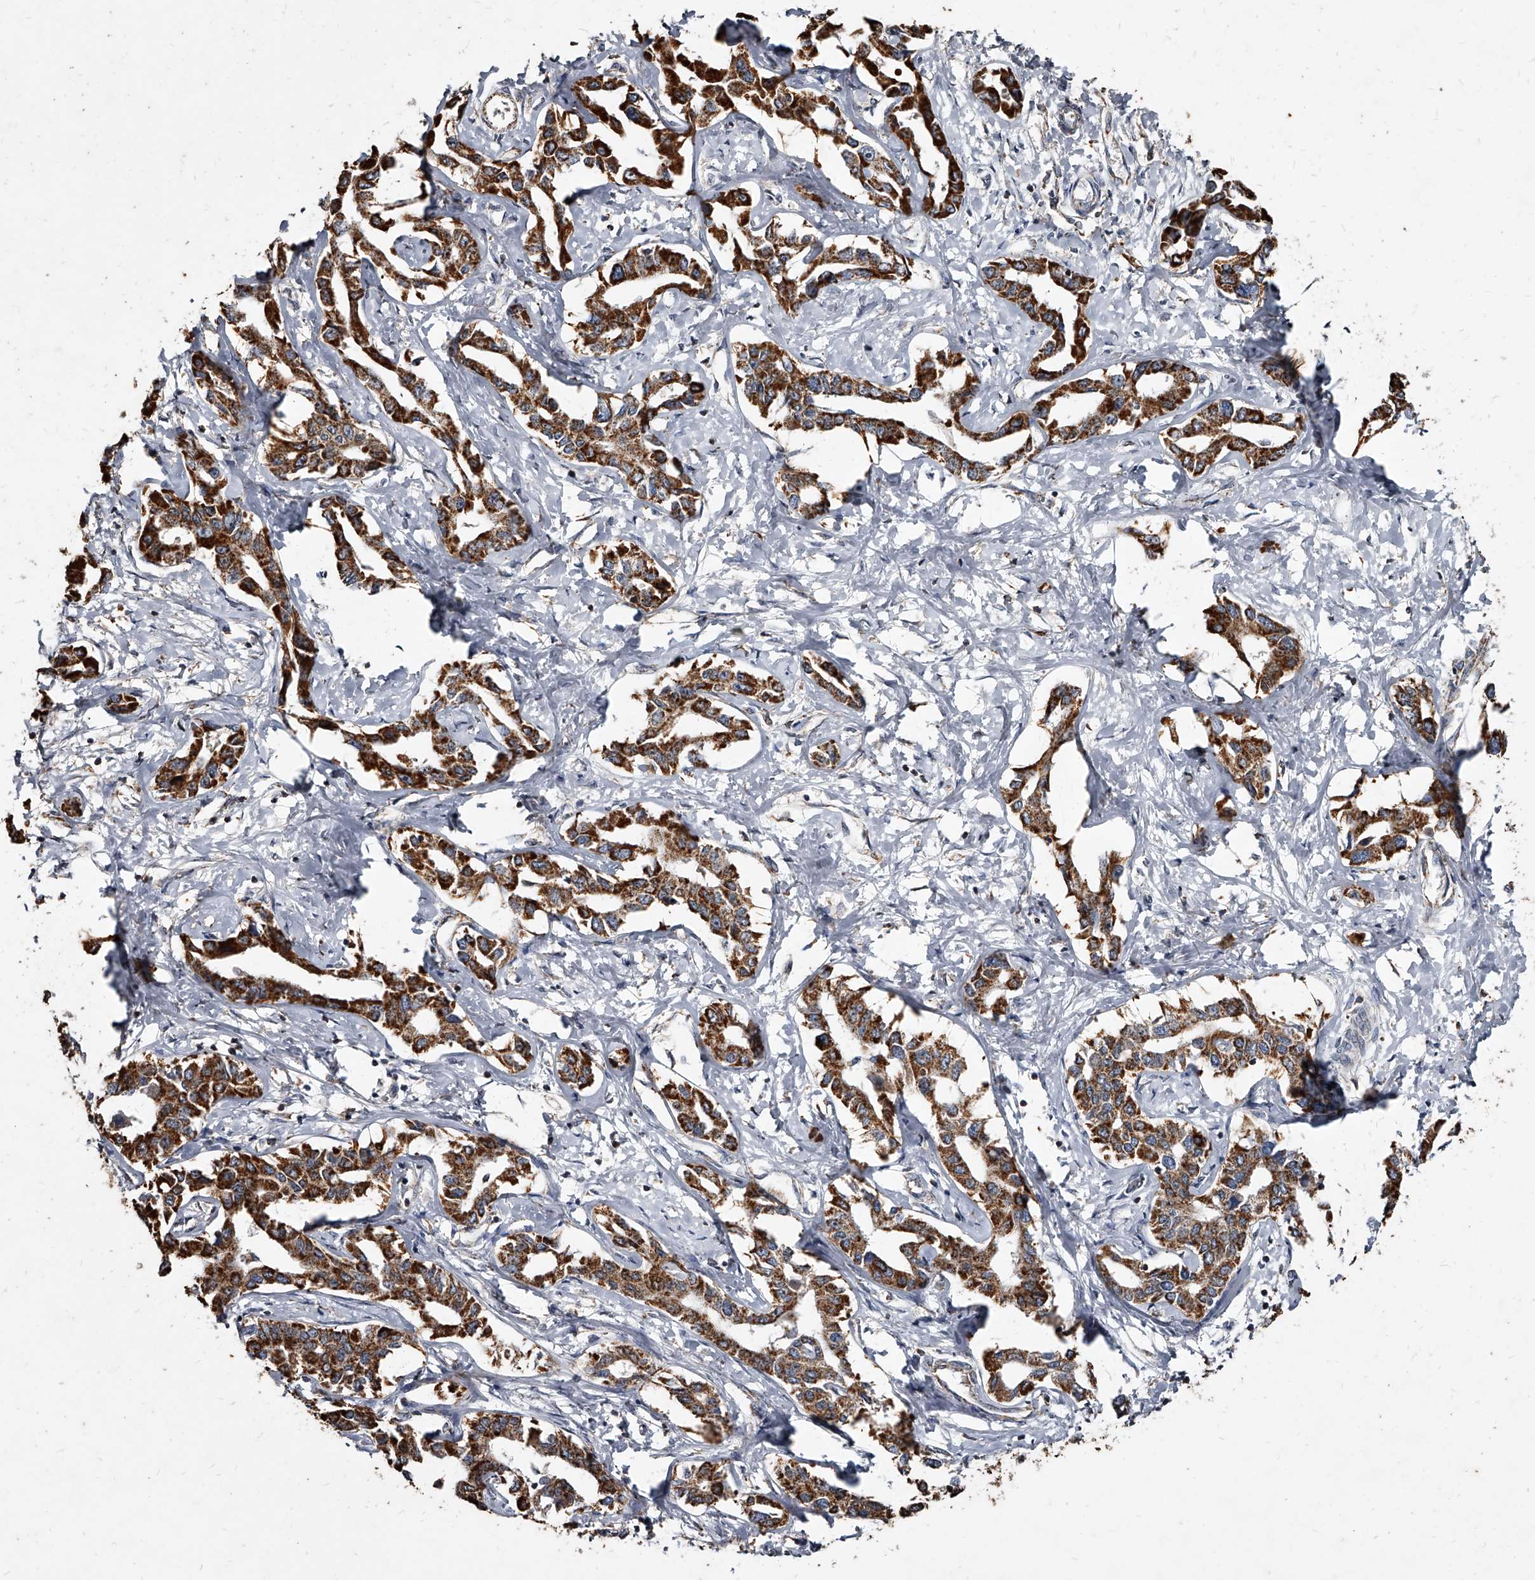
{"staining": {"intensity": "strong", "quantity": ">75%", "location": "cytoplasmic/membranous"}, "tissue": "liver cancer", "cell_type": "Tumor cells", "image_type": "cancer", "snomed": [{"axis": "morphology", "description": "Cholangiocarcinoma"}, {"axis": "topography", "description": "Liver"}], "caption": "High-magnification brightfield microscopy of liver cholangiocarcinoma stained with DAB (3,3'-diaminobenzidine) (brown) and counterstained with hematoxylin (blue). tumor cells exhibit strong cytoplasmic/membranous expression is seen in about>75% of cells. Nuclei are stained in blue.", "gene": "GPR183", "patient": {"sex": "male", "age": 59}}